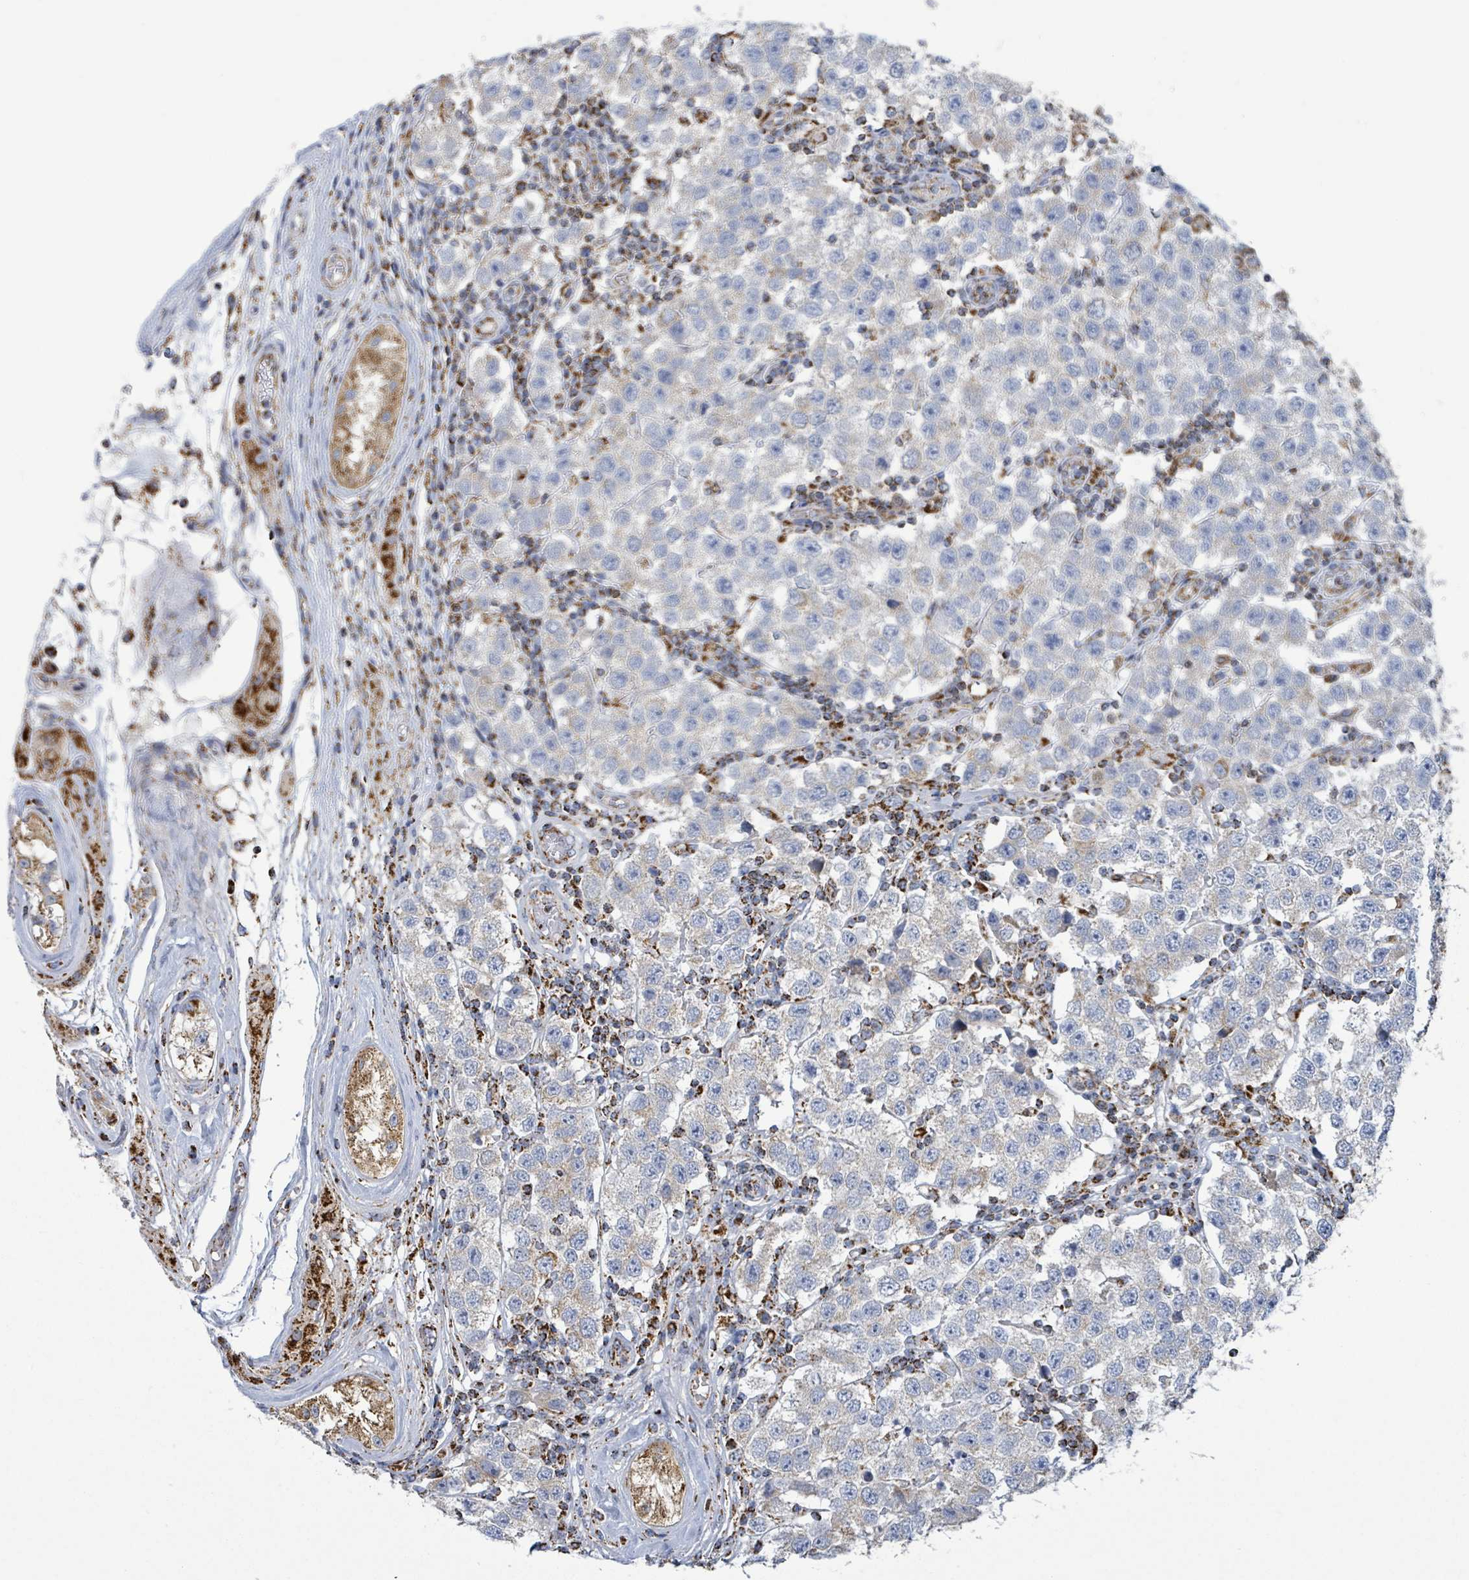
{"staining": {"intensity": "negative", "quantity": "none", "location": "none"}, "tissue": "testis cancer", "cell_type": "Tumor cells", "image_type": "cancer", "snomed": [{"axis": "morphology", "description": "Seminoma, NOS"}, {"axis": "topography", "description": "Testis"}], "caption": "Tumor cells show no significant staining in testis seminoma.", "gene": "SUCLG2", "patient": {"sex": "male", "age": 34}}